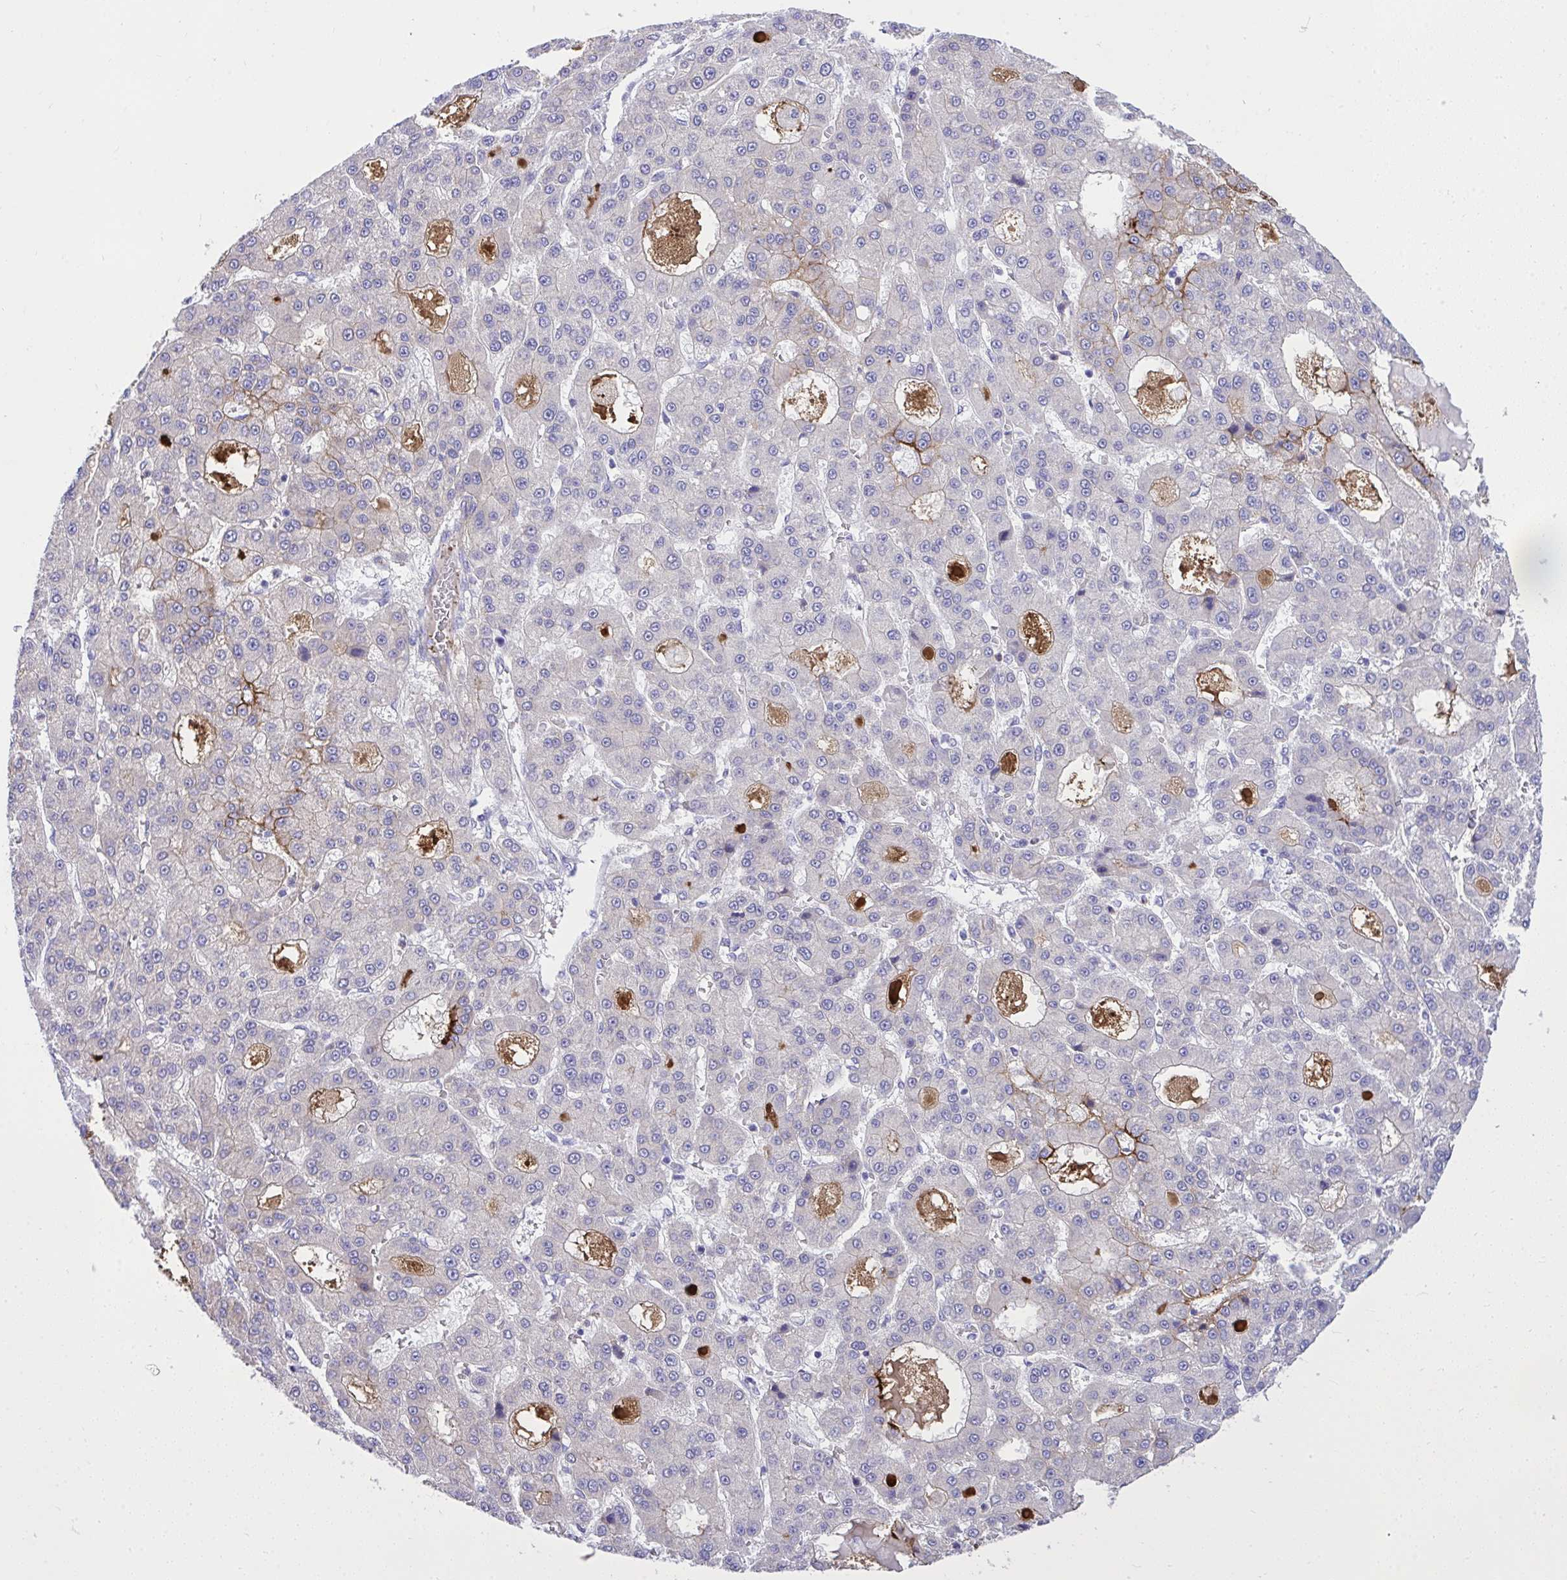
{"staining": {"intensity": "strong", "quantity": "<25%", "location": "cytoplasmic/membranous"}, "tissue": "liver cancer", "cell_type": "Tumor cells", "image_type": "cancer", "snomed": [{"axis": "morphology", "description": "Carcinoma, Hepatocellular, NOS"}, {"axis": "topography", "description": "Liver"}], "caption": "About <25% of tumor cells in human hepatocellular carcinoma (liver) demonstrate strong cytoplasmic/membranous protein staining as visualized by brown immunohistochemical staining.", "gene": "HRG", "patient": {"sex": "male", "age": 70}}